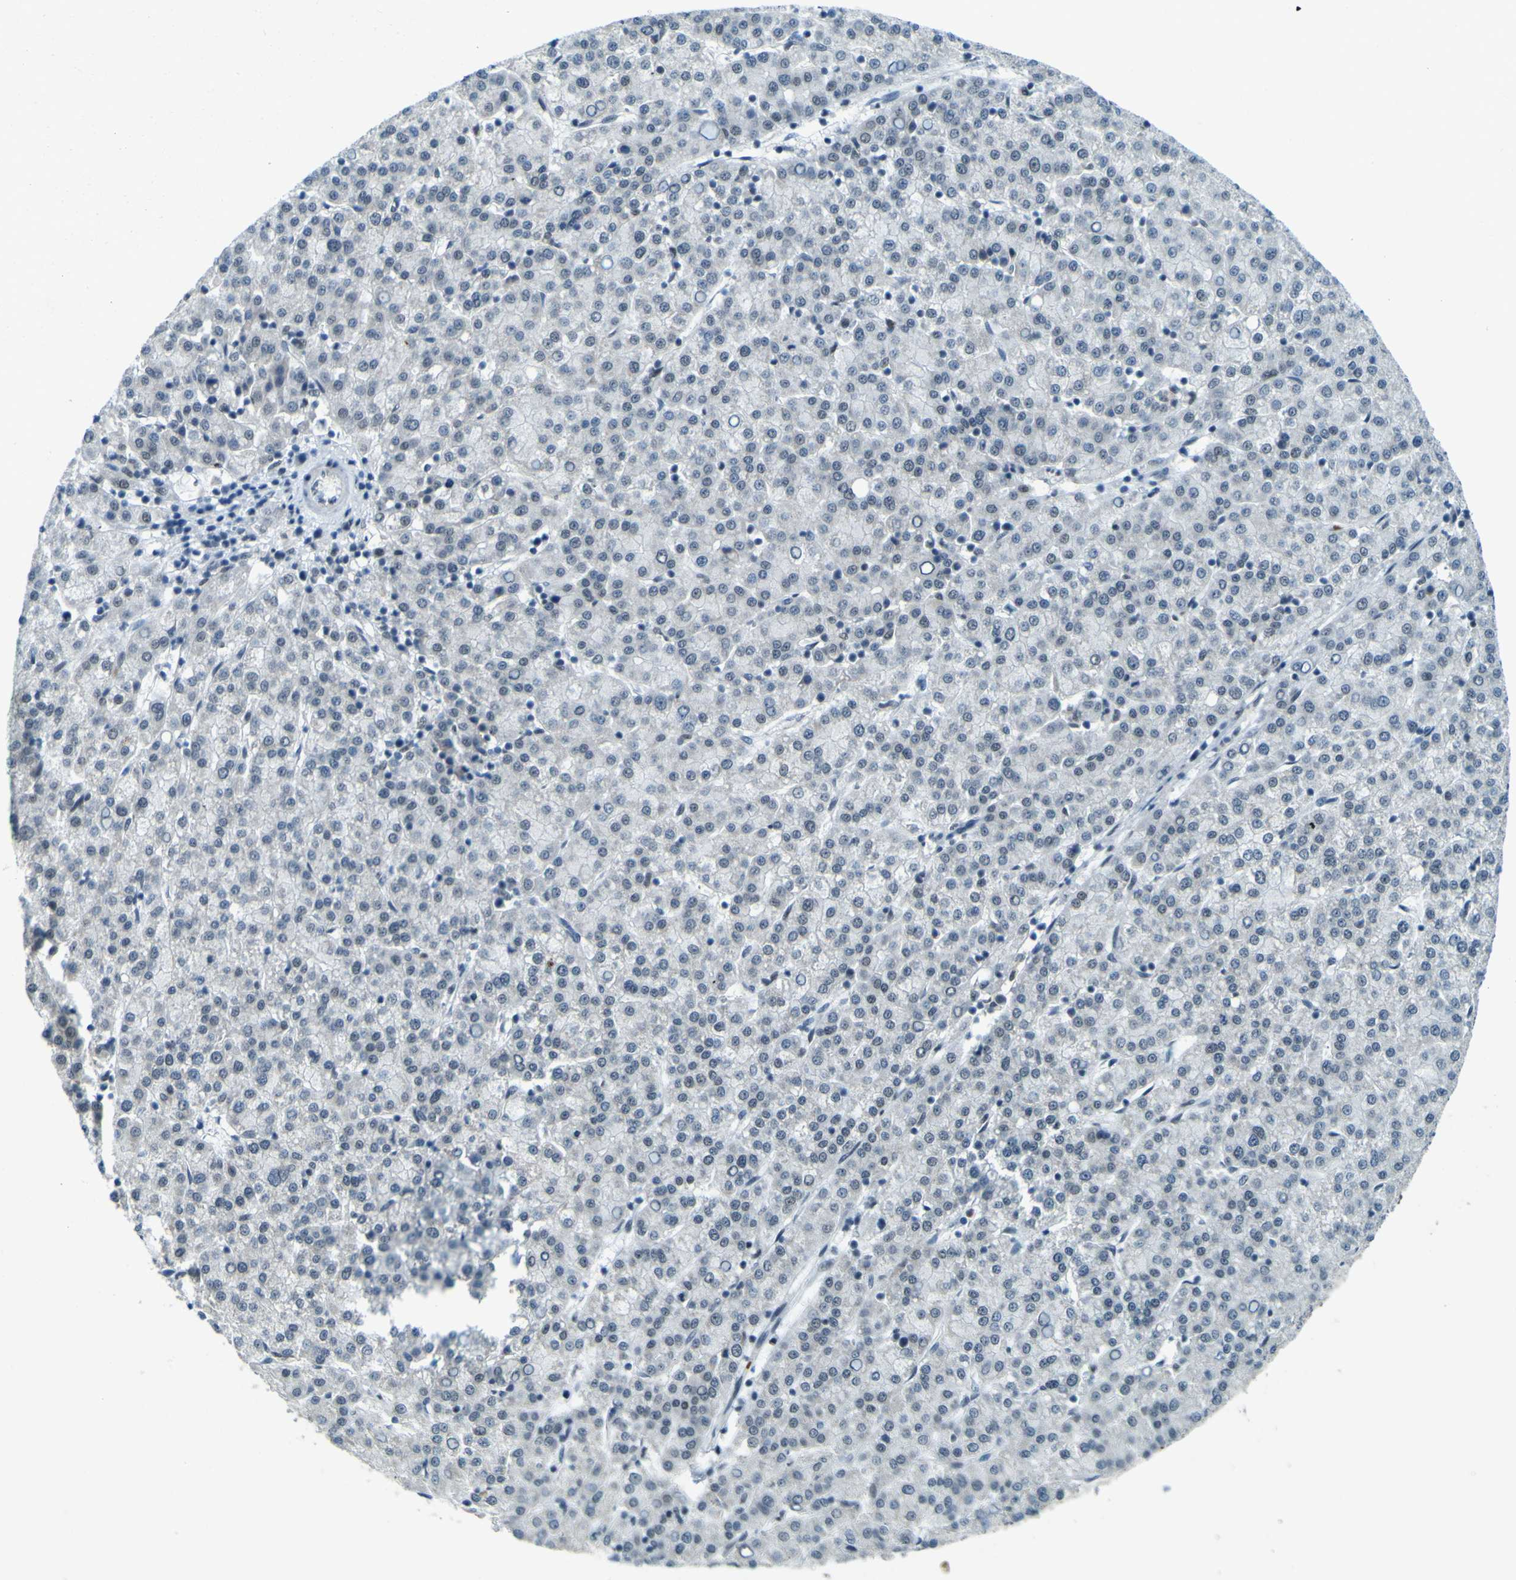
{"staining": {"intensity": "negative", "quantity": "none", "location": "none"}, "tissue": "liver cancer", "cell_type": "Tumor cells", "image_type": "cancer", "snomed": [{"axis": "morphology", "description": "Carcinoma, Hepatocellular, NOS"}, {"axis": "topography", "description": "Liver"}], "caption": "The histopathology image reveals no significant expression in tumor cells of liver hepatocellular carcinoma.", "gene": "CEBPG", "patient": {"sex": "female", "age": 58}}